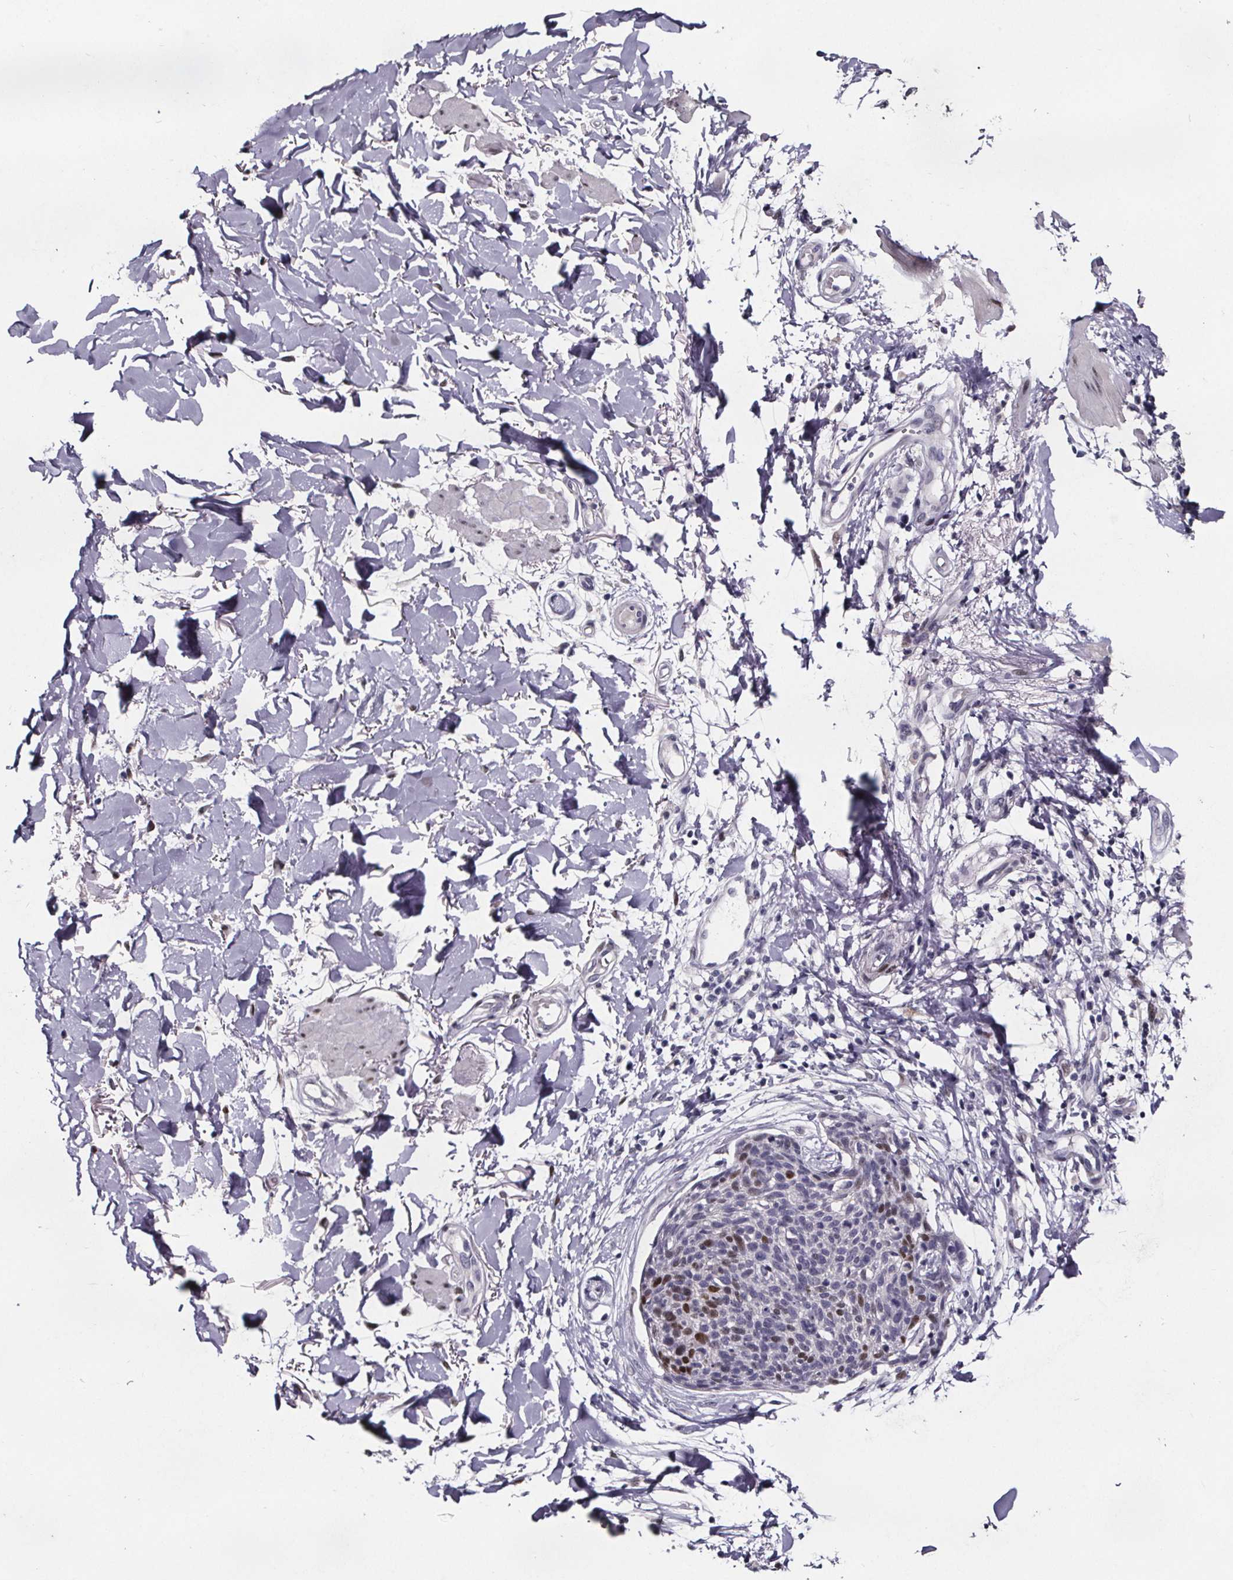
{"staining": {"intensity": "moderate", "quantity": "<25%", "location": "nuclear"}, "tissue": "skin cancer", "cell_type": "Tumor cells", "image_type": "cancer", "snomed": [{"axis": "morphology", "description": "Squamous cell carcinoma, NOS"}, {"axis": "topography", "description": "Skin"}, {"axis": "topography", "description": "Vulva"}], "caption": "Immunohistochemistry (DAB (3,3'-diaminobenzidine)) staining of human skin squamous cell carcinoma exhibits moderate nuclear protein expression in about <25% of tumor cells.", "gene": "AR", "patient": {"sex": "female", "age": 75}}